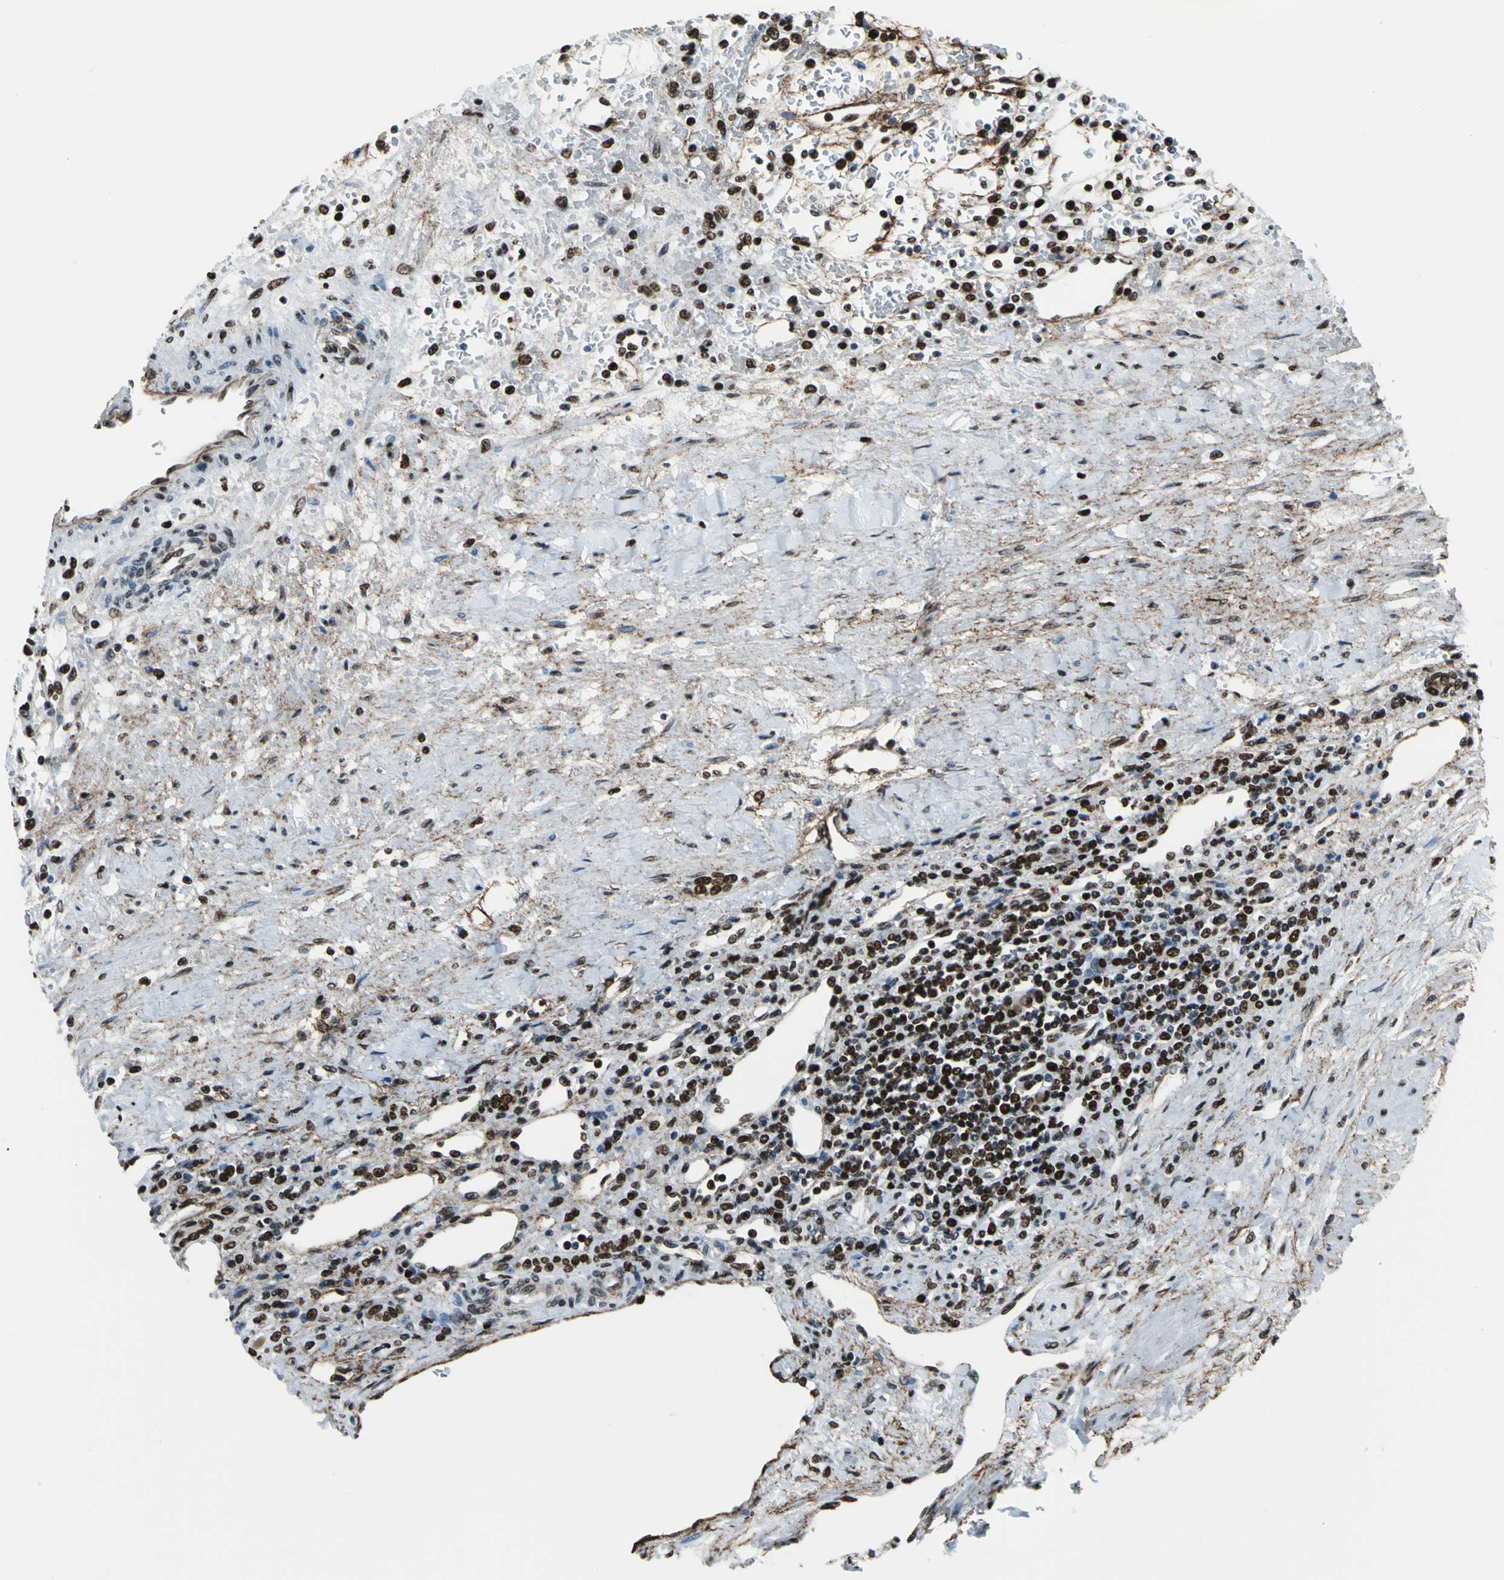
{"staining": {"intensity": "strong", "quantity": ">75%", "location": "nuclear"}, "tissue": "renal cancer", "cell_type": "Tumor cells", "image_type": "cancer", "snomed": [{"axis": "morphology", "description": "Normal tissue, NOS"}, {"axis": "morphology", "description": "Adenocarcinoma, NOS"}, {"axis": "topography", "description": "Kidney"}], "caption": "Human renal cancer stained for a protein (brown) demonstrates strong nuclear positive staining in about >75% of tumor cells.", "gene": "APEX1", "patient": {"sex": "female", "age": 55}}